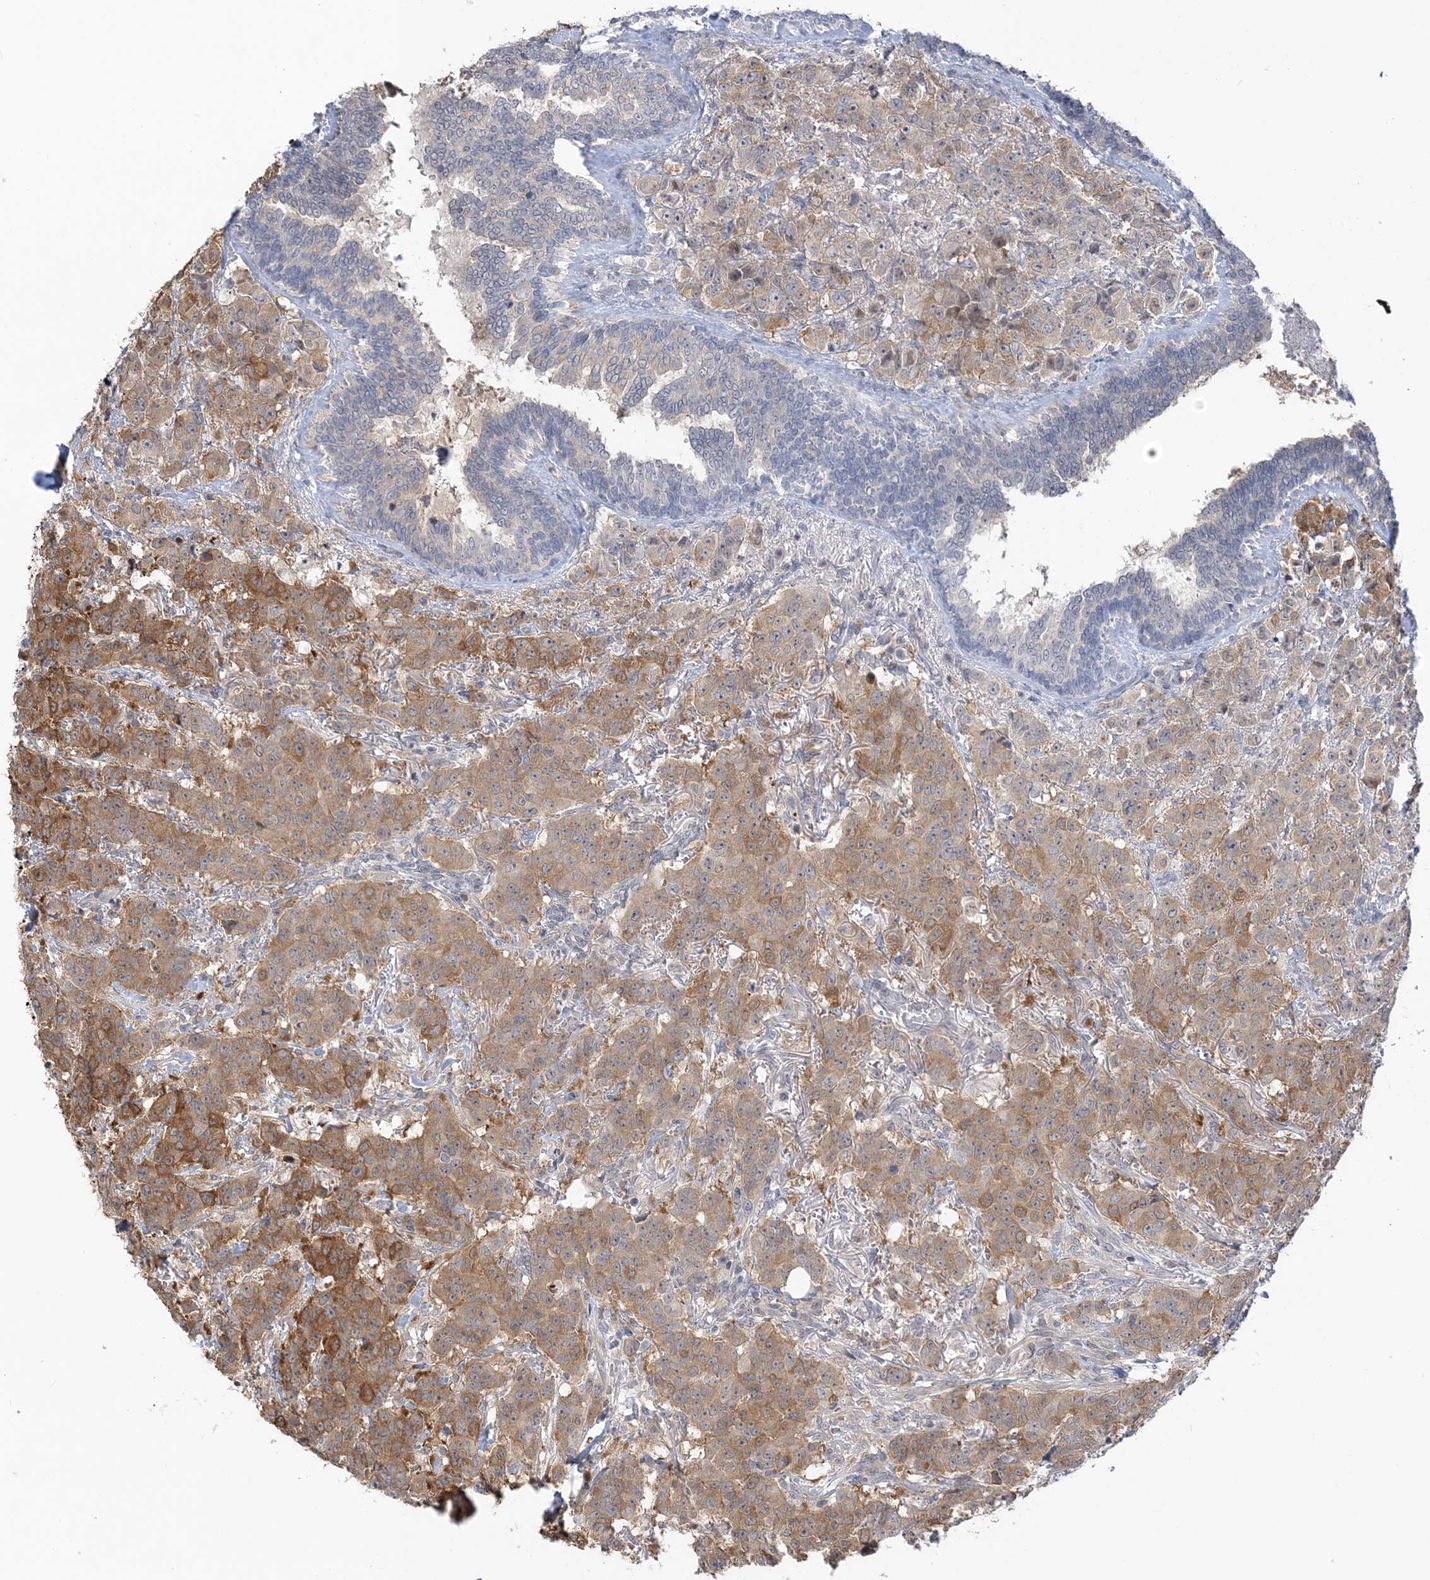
{"staining": {"intensity": "moderate", "quantity": ">75%", "location": "cytoplasmic/membranous"}, "tissue": "breast cancer", "cell_type": "Tumor cells", "image_type": "cancer", "snomed": [{"axis": "morphology", "description": "Duct carcinoma"}, {"axis": "topography", "description": "Breast"}], "caption": "A brown stain labels moderate cytoplasmic/membranous positivity of a protein in human infiltrating ductal carcinoma (breast) tumor cells.", "gene": "THADA", "patient": {"sex": "female", "age": 40}}